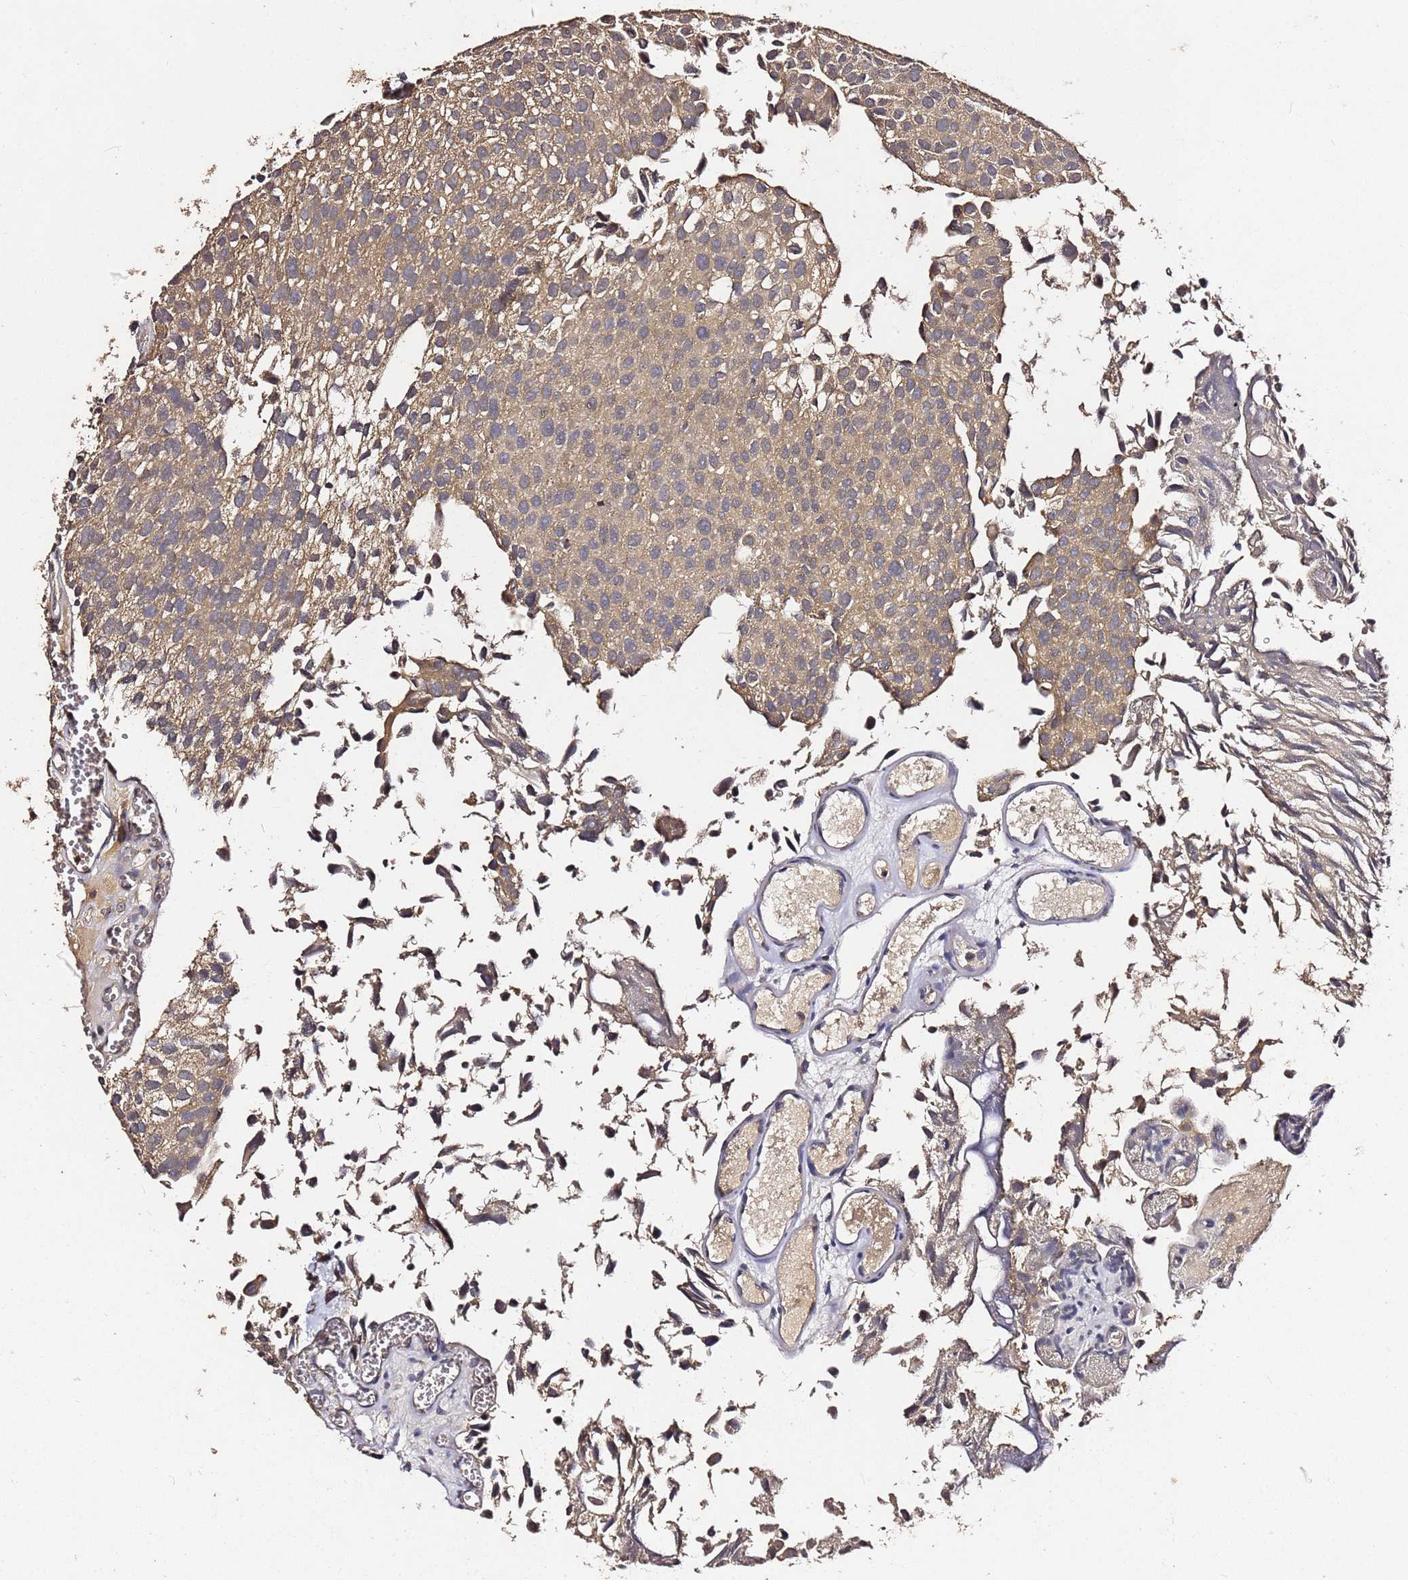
{"staining": {"intensity": "moderate", "quantity": ">75%", "location": "cytoplasmic/membranous"}, "tissue": "urothelial cancer", "cell_type": "Tumor cells", "image_type": "cancer", "snomed": [{"axis": "morphology", "description": "Urothelial carcinoma, Low grade"}, {"axis": "topography", "description": "Urinary bladder"}], "caption": "Protein staining of urothelial carcinoma (low-grade) tissue shows moderate cytoplasmic/membranous positivity in approximately >75% of tumor cells. (Stains: DAB (3,3'-diaminobenzidine) in brown, nuclei in blue, Microscopy: brightfield microscopy at high magnification).", "gene": "C6orf136", "patient": {"sex": "male", "age": 88}}